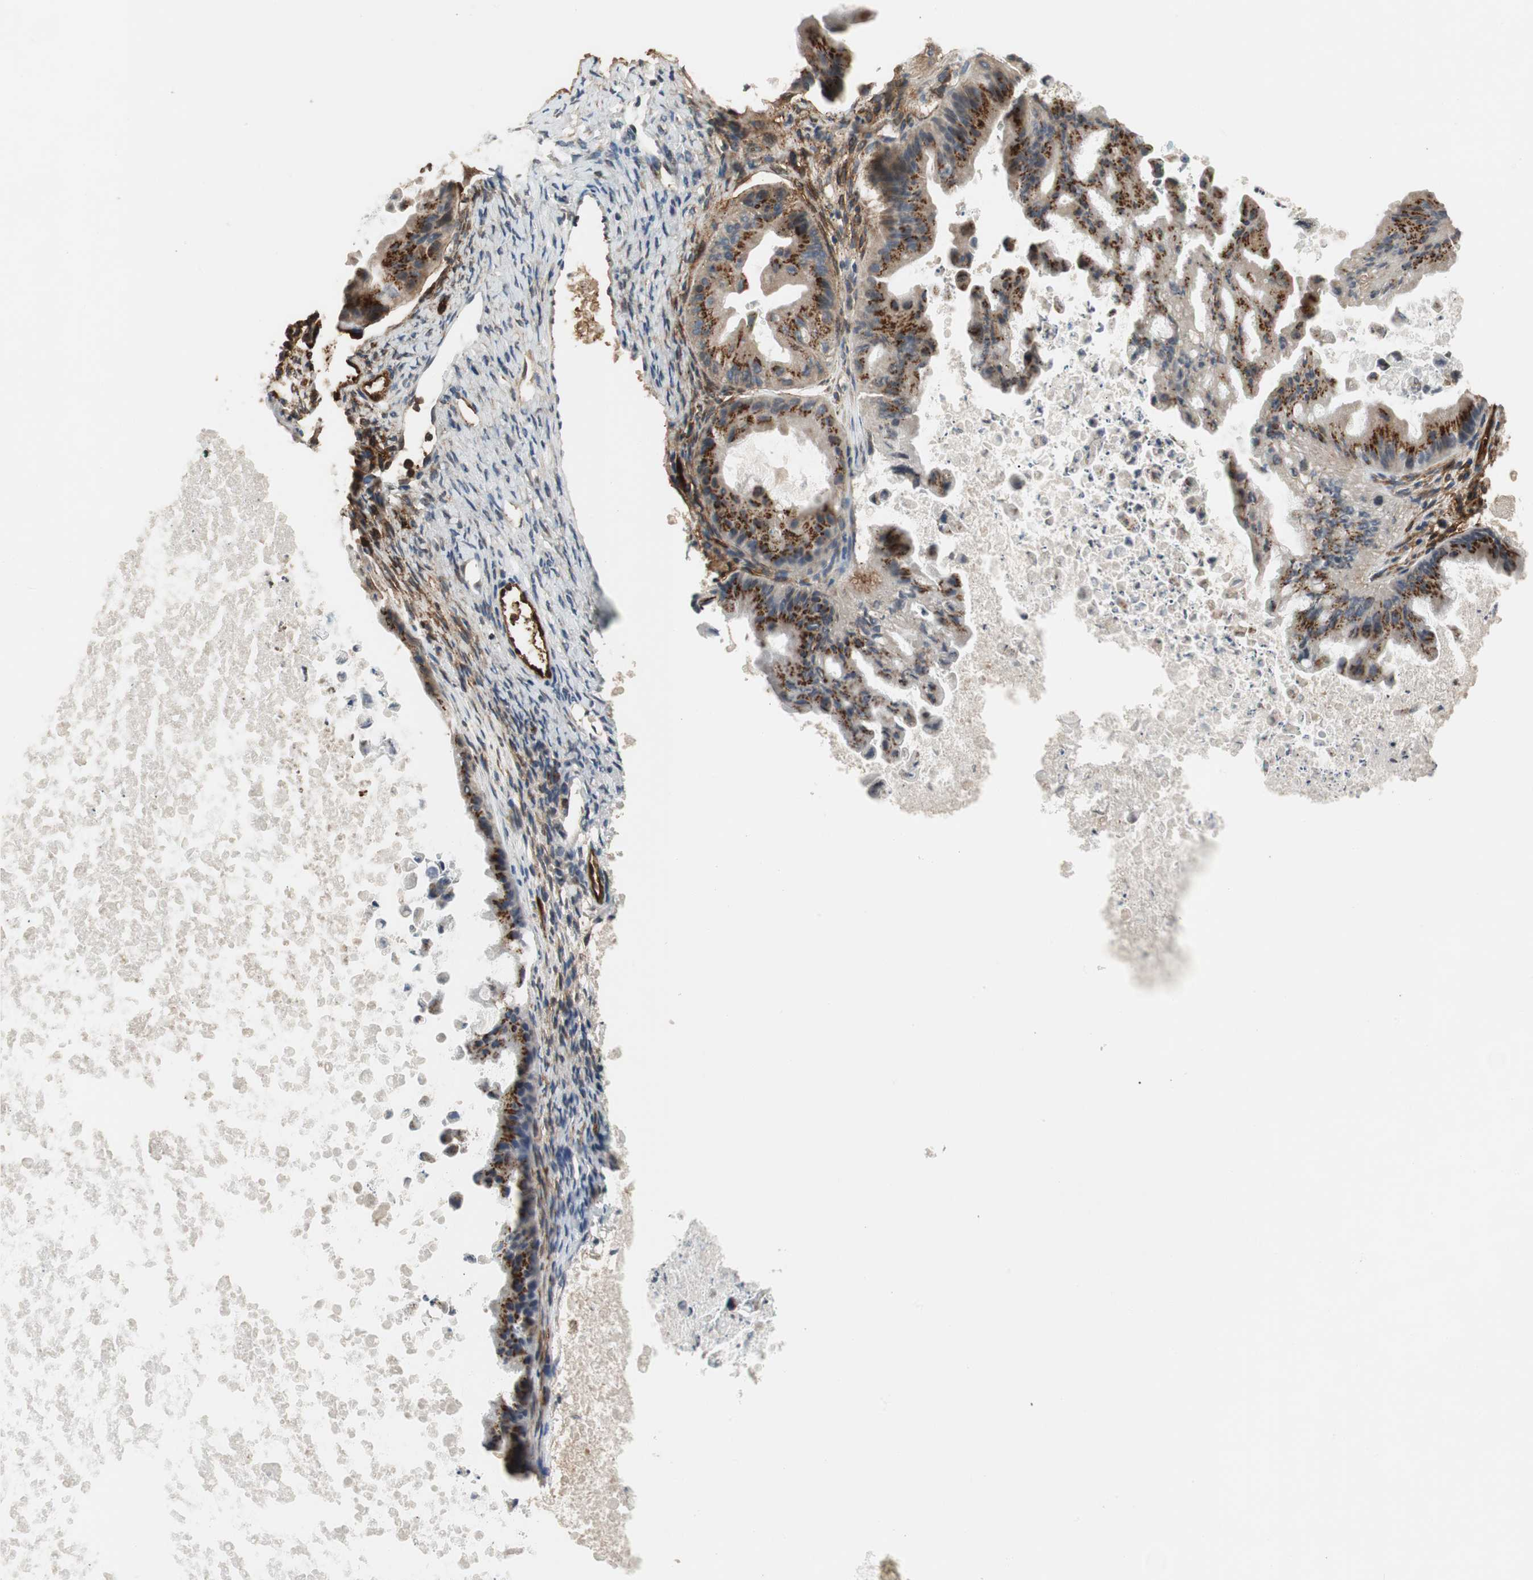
{"staining": {"intensity": "strong", "quantity": ">75%", "location": "cytoplasmic/membranous"}, "tissue": "ovarian cancer", "cell_type": "Tumor cells", "image_type": "cancer", "snomed": [{"axis": "morphology", "description": "Cystadenocarcinoma, mucinous, NOS"}, {"axis": "topography", "description": "Ovary"}], "caption": "Ovarian cancer (mucinous cystadenocarcinoma) stained with immunohistochemistry (IHC) shows strong cytoplasmic/membranous expression in approximately >75% of tumor cells.", "gene": "ALPL", "patient": {"sex": "female", "age": 37}}